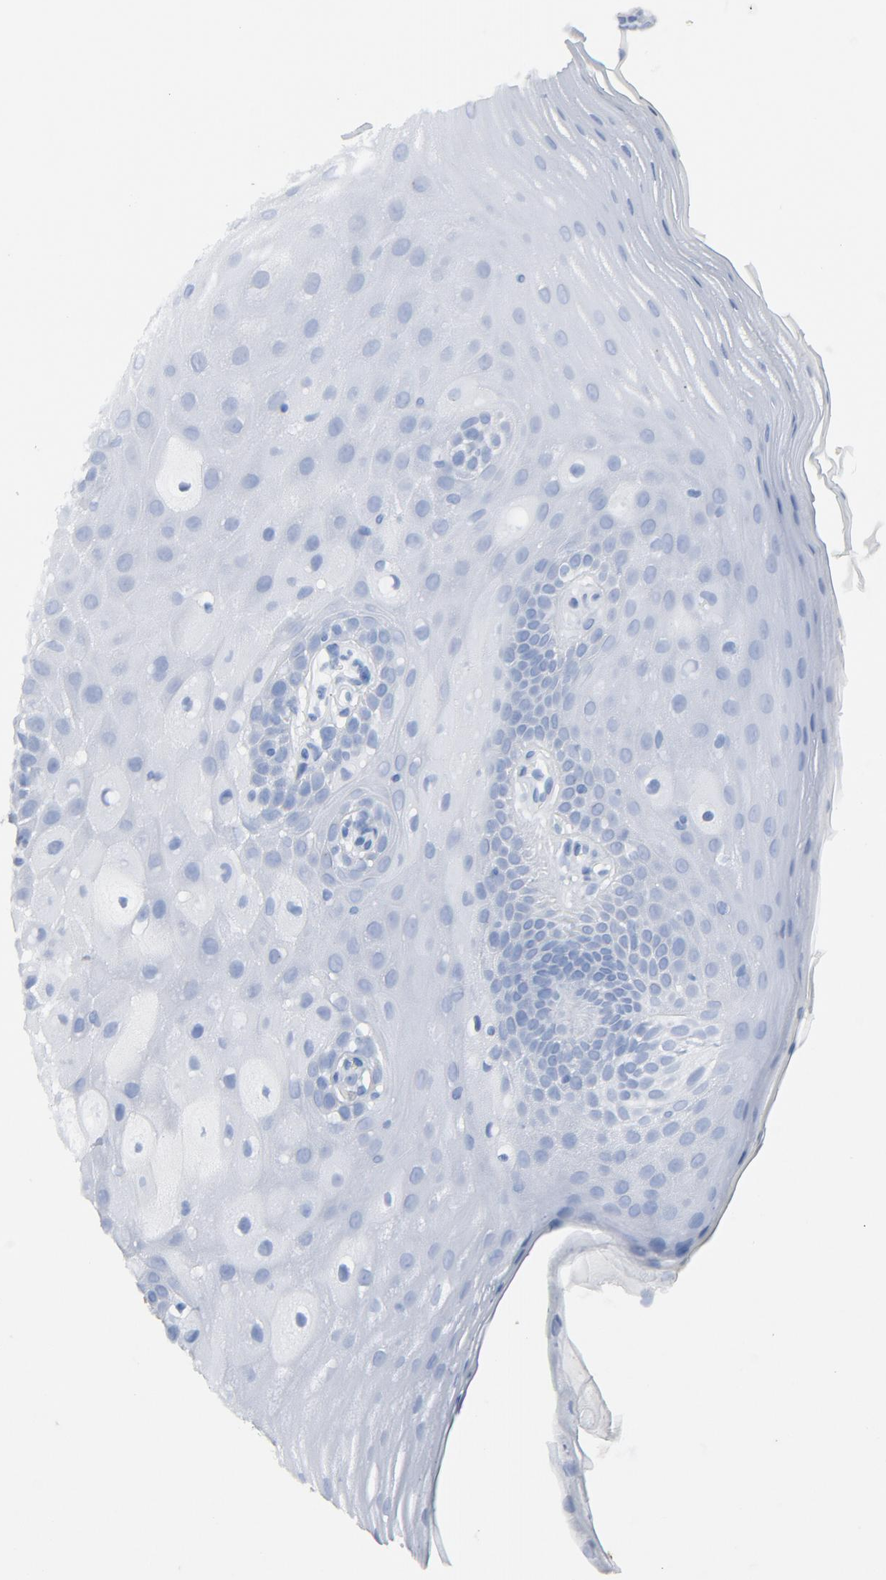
{"staining": {"intensity": "negative", "quantity": "none", "location": "none"}, "tissue": "oral mucosa", "cell_type": "Squamous epithelial cells", "image_type": "normal", "snomed": [{"axis": "morphology", "description": "Normal tissue, NOS"}, {"axis": "morphology", "description": "Squamous cell carcinoma, NOS"}, {"axis": "topography", "description": "Skeletal muscle"}, {"axis": "topography", "description": "Oral tissue"}, {"axis": "topography", "description": "Head-Neck"}], "caption": "The histopathology image displays no significant staining in squamous epithelial cells of oral mucosa. (DAB (3,3'-diaminobenzidine) IHC, high magnification).", "gene": "C14orf119", "patient": {"sex": "male", "age": 71}}